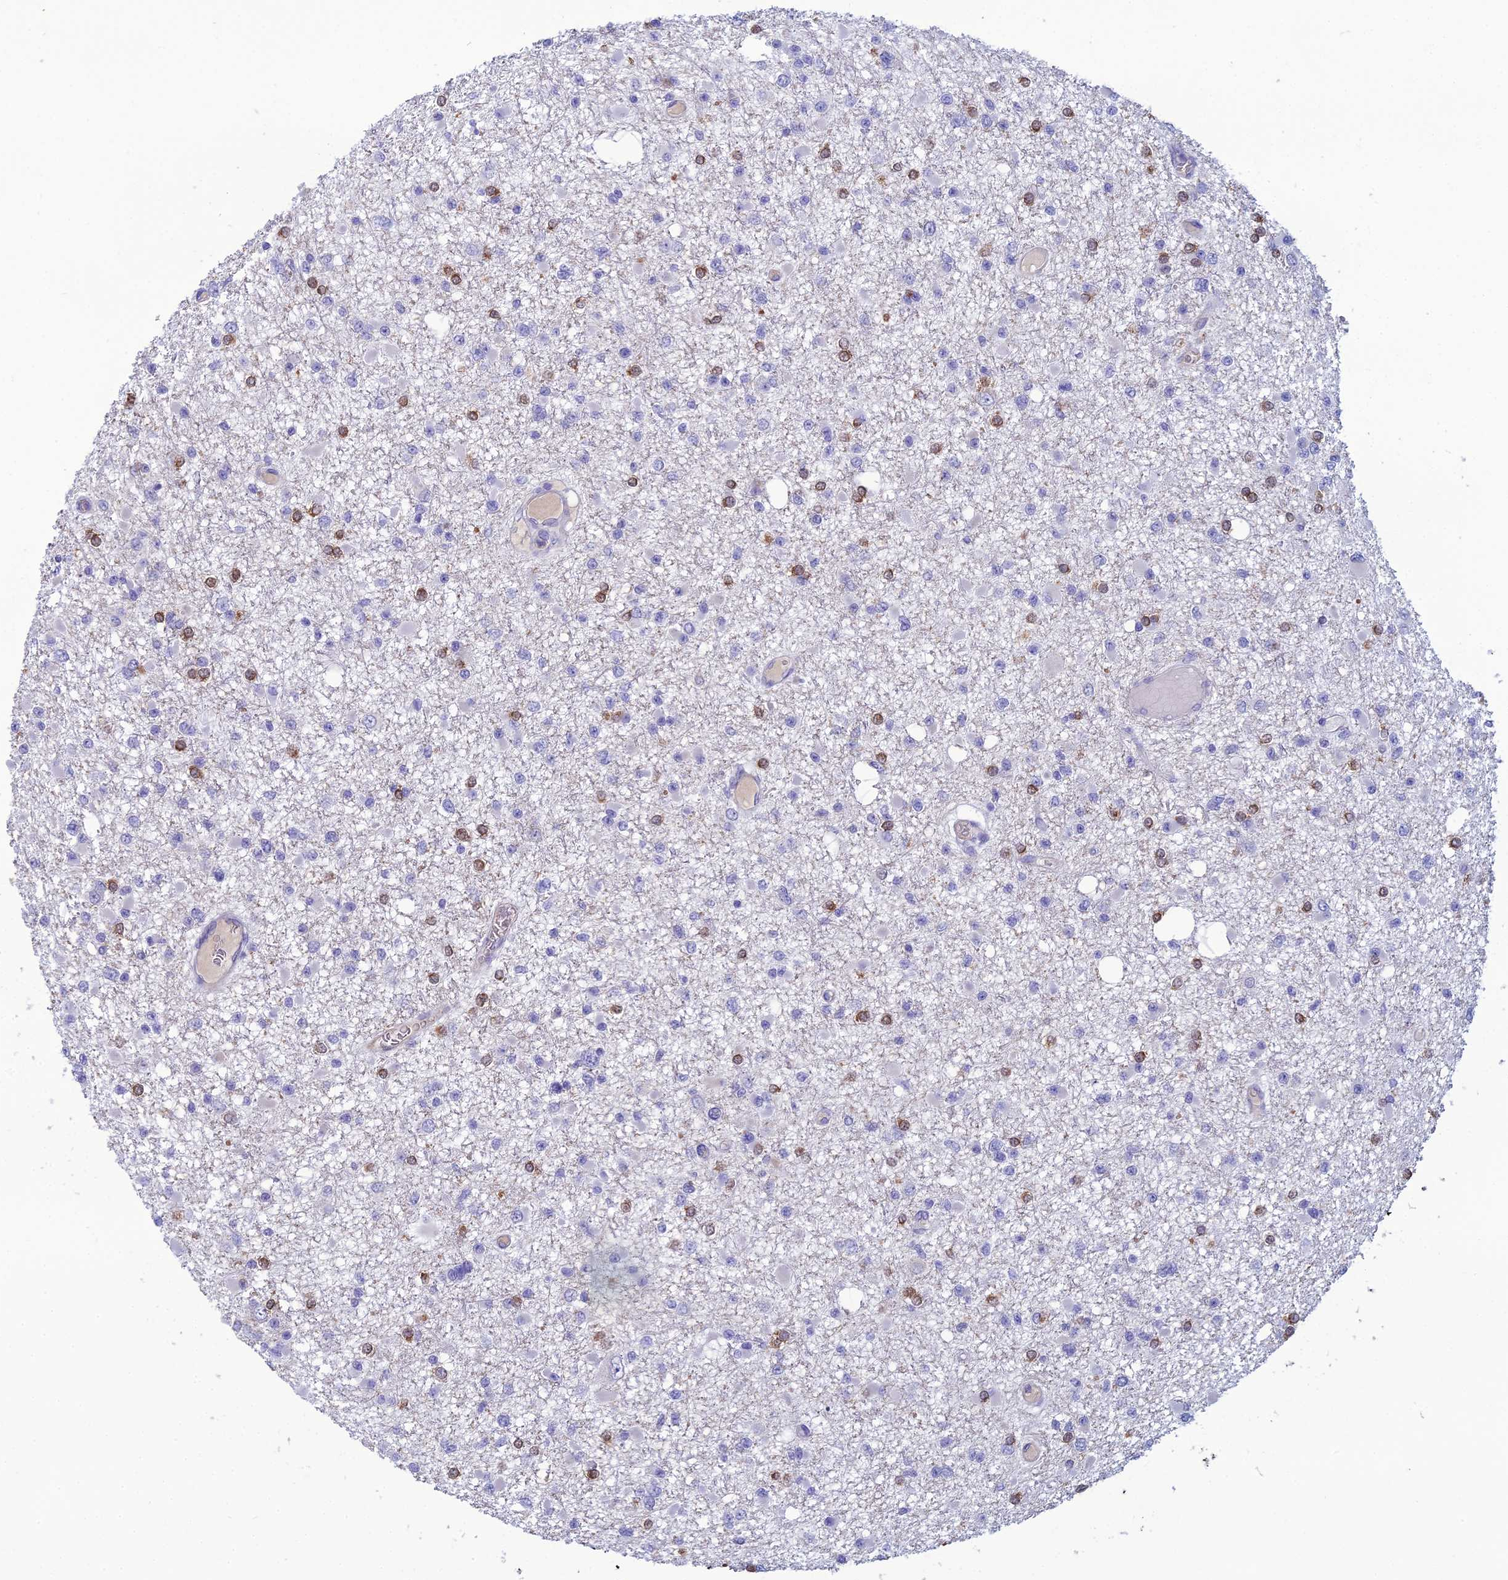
{"staining": {"intensity": "moderate", "quantity": "<25%", "location": "cytoplasmic/membranous"}, "tissue": "glioma", "cell_type": "Tumor cells", "image_type": "cancer", "snomed": [{"axis": "morphology", "description": "Glioma, malignant, Low grade"}, {"axis": "topography", "description": "Brain"}], "caption": "Malignant glioma (low-grade) tissue shows moderate cytoplasmic/membranous staining in about <25% of tumor cells", "gene": "CRB2", "patient": {"sex": "female", "age": 22}}